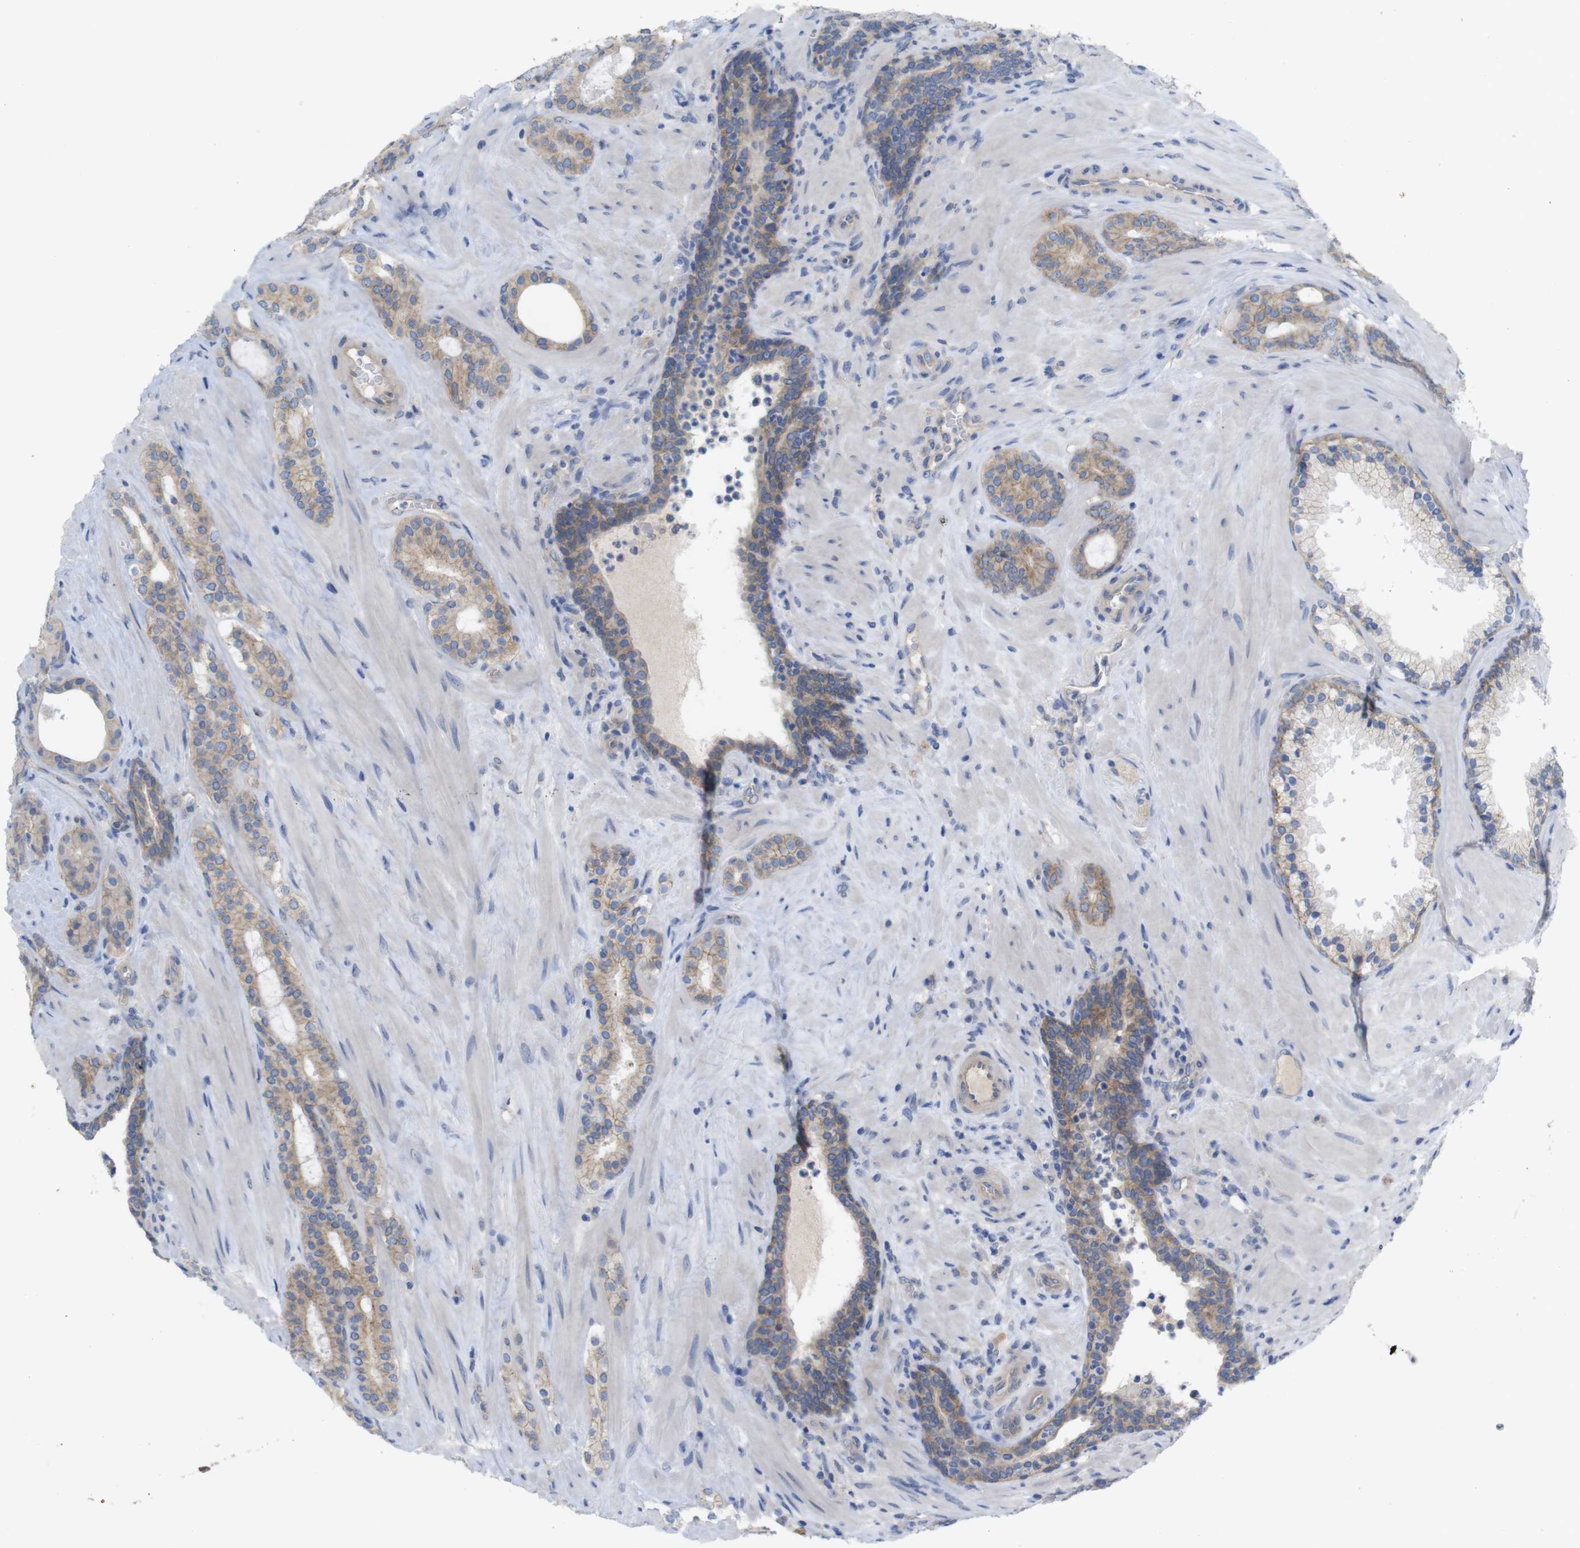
{"staining": {"intensity": "moderate", "quantity": ">75%", "location": "cytoplasmic/membranous"}, "tissue": "prostate cancer", "cell_type": "Tumor cells", "image_type": "cancer", "snomed": [{"axis": "morphology", "description": "Adenocarcinoma, Low grade"}, {"axis": "topography", "description": "Prostate"}], "caption": "The image displays staining of prostate cancer, revealing moderate cytoplasmic/membranous protein positivity (brown color) within tumor cells.", "gene": "KIDINS220", "patient": {"sex": "male", "age": 63}}